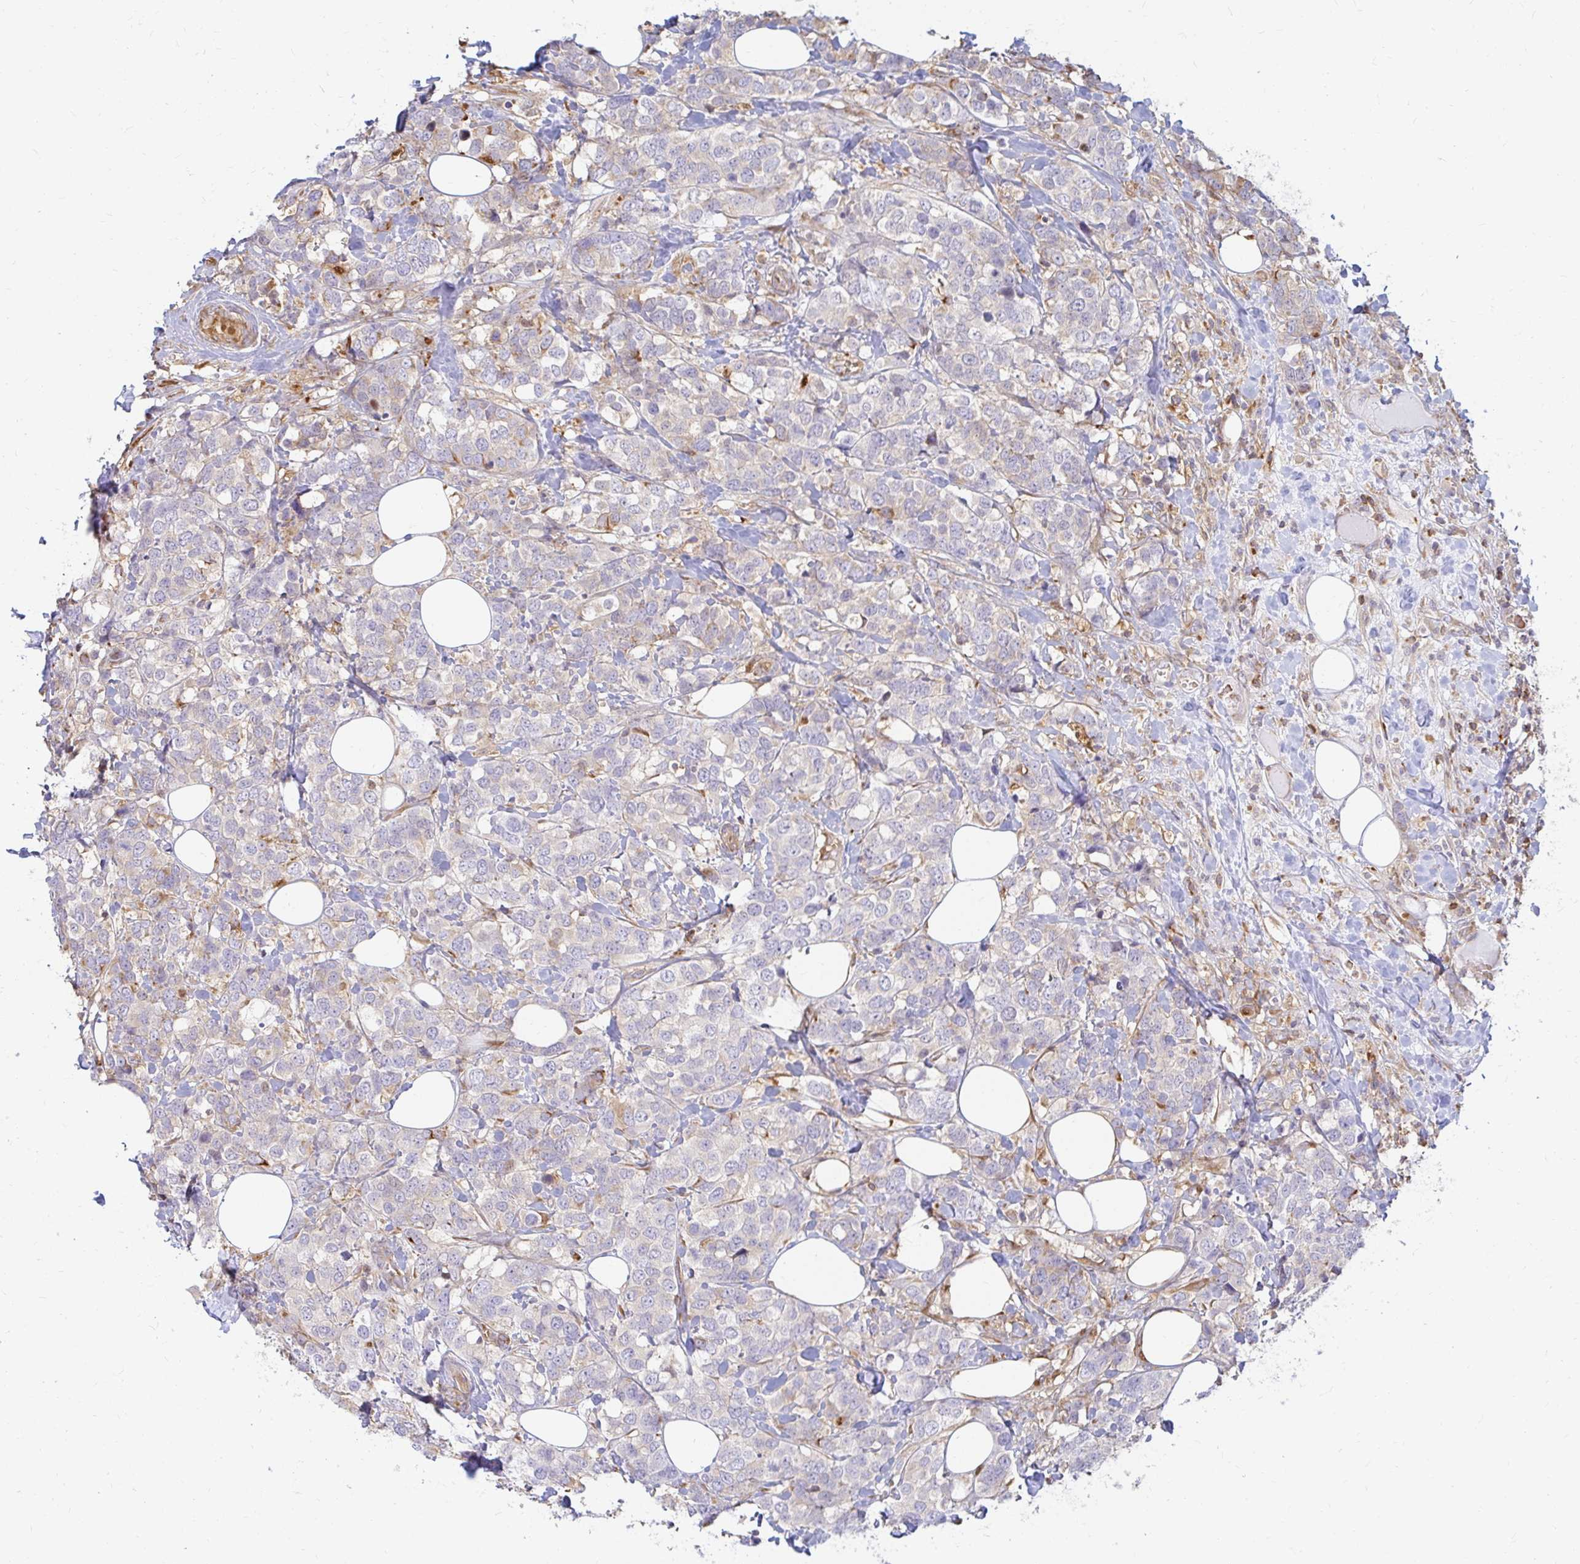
{"staining": {"intensity": "weak", "quantity": "<25%", "location": "cytoplasmic/membranous"}, "tissue": "breast cancer", "cell_type": "Tumor cells", "image_type": "cancer", "snomed": [{"axis": "morphology", "description": "Lobular carcinoma"}, {"axis": "topography", "description": "Breast"}], "caption": "Histopathology image shows no protein positivity in tumor cells of breast lobular carcinoma tissue. Brightfield microscopy of IHC stained with DAB (3,3'-diaminobenzidine) (brown) and hematoxylin (blue), captured at high magnification.", "gene": "CAST", "patient": {"sex": "female", "age": 59}}